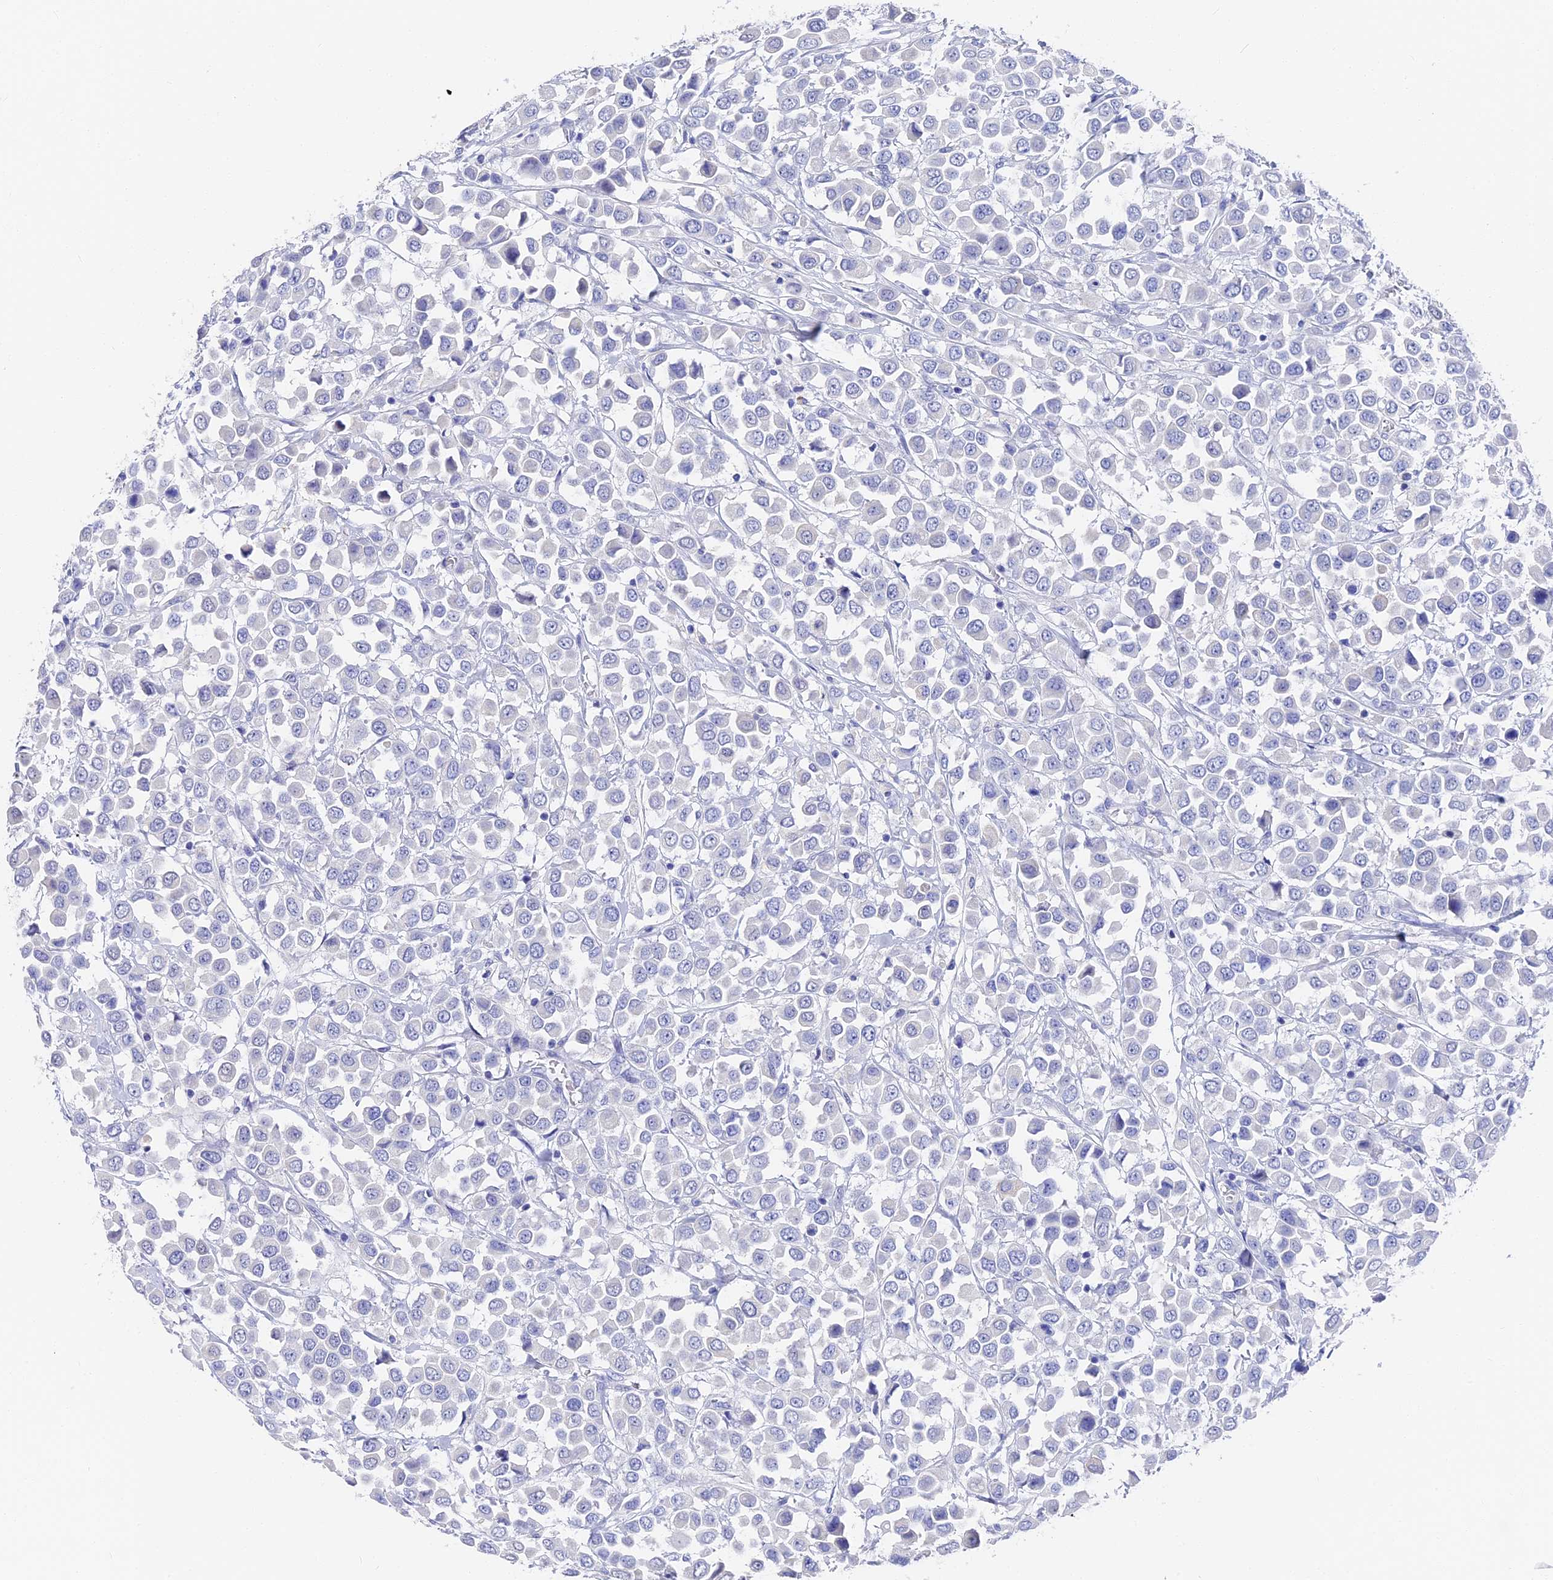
{"staining": {"intensity": "negative", "quantity": "none", "location": "none"}, "tissue": "breast cancer", "cell_type": "Tumor cells", "image_type": "cancer", "snomed": [{"axis": "morphology", "description": "Duct carcinoma"}, {"axis": "topography", "description": "Breast"}], "caption": "Protein analysis of breast cancer demonstrates no significant staining in tumor cells. (DAB (3,3'-diaminobenzidine) immunohistochemistry (IHC) with hematoxylin counter stain).", "gene": "VPS33B", "patient": {"sex": "female", "age": 61}}